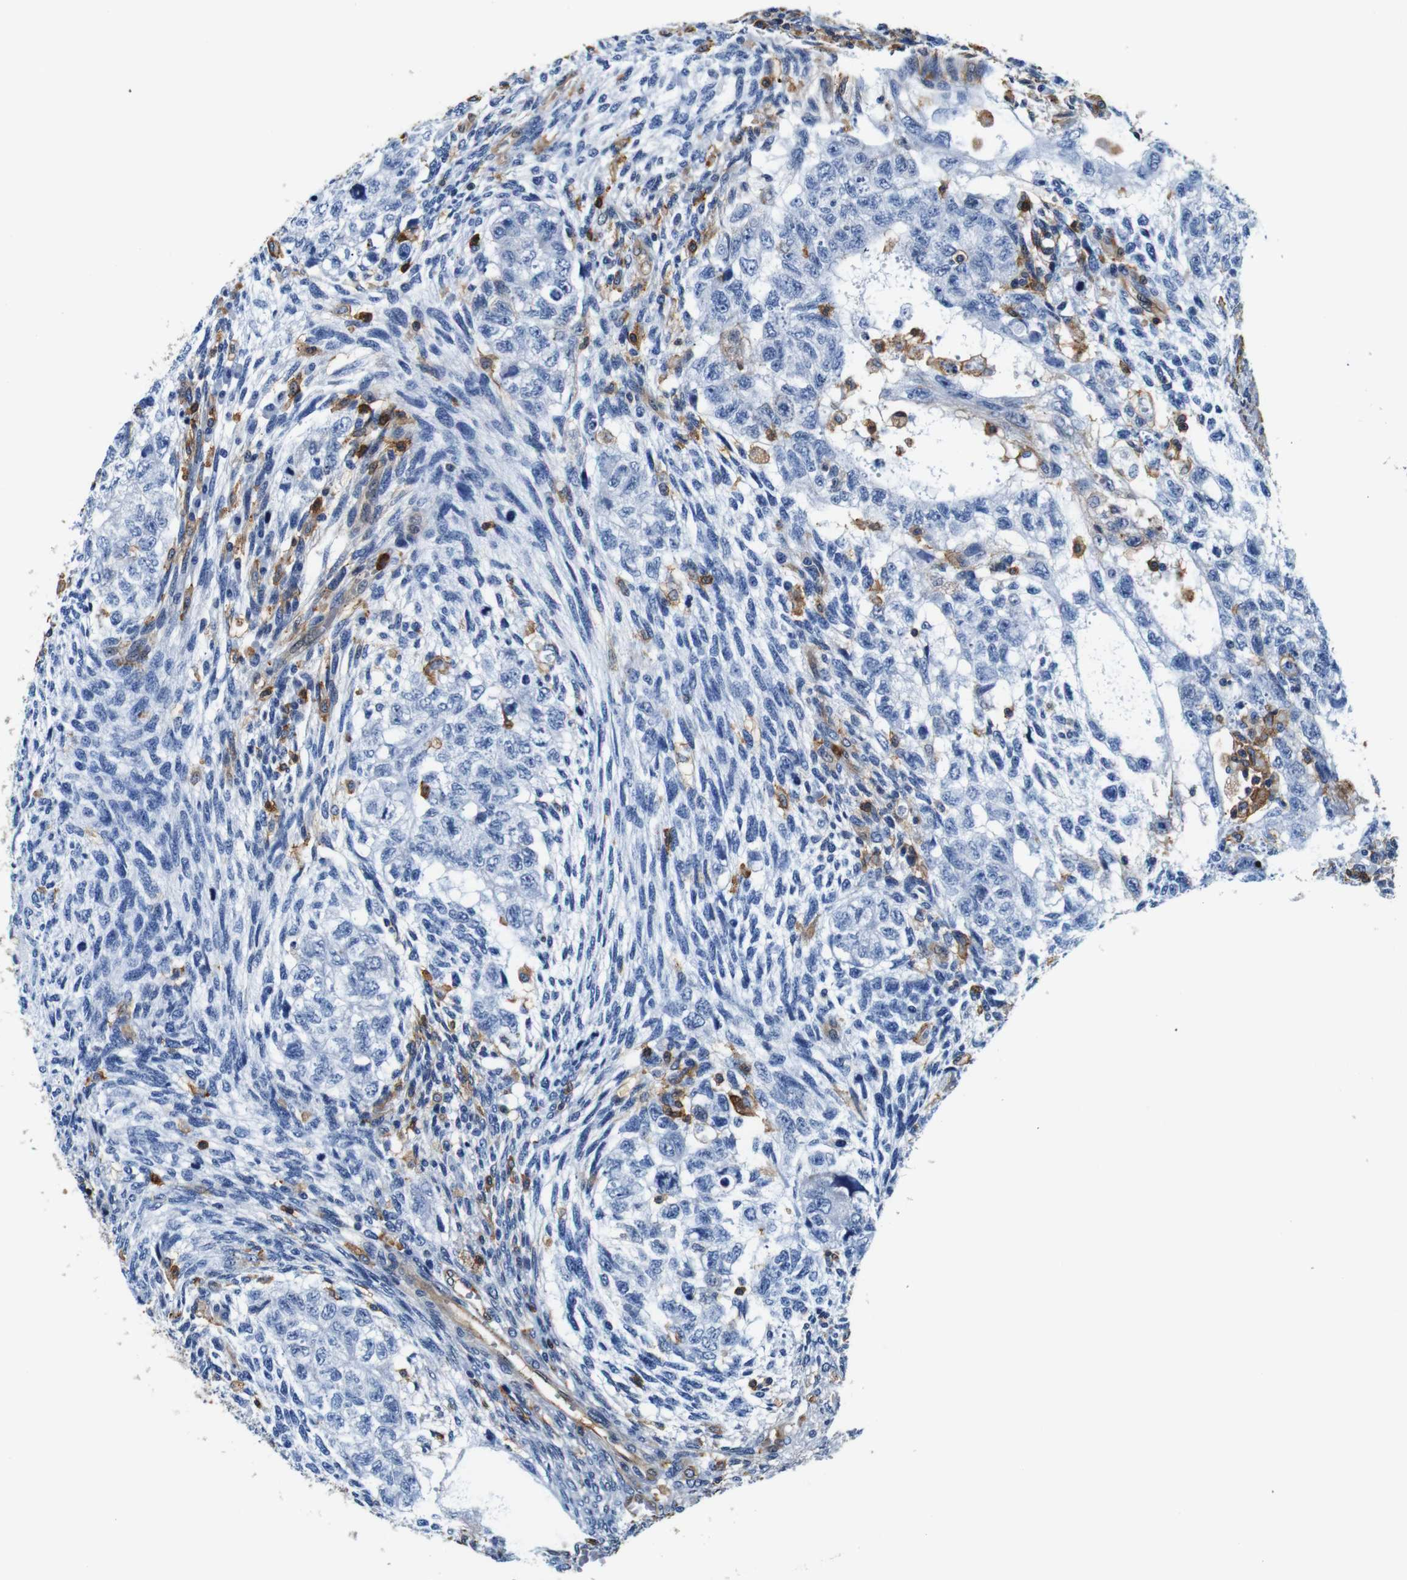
{"staining": {"intensity": "negative", "quantity": "none", "location": "none"}, "tissue": "testis cancer", "cell_type": "Tumor cells", "image_type": "cancer", "snomed": [{"axis": "morphology", "description": "Normal tissue, NOS"}, {"axis": "morphology", "description": "Carcinoma, Embryonal, NOS"}, {"axis": "topography", "description": "Testis"}], "caption": "A high-resolution image shows immunohistochemistry staining of testis cancer (embryonal carcinoma), which shows no significant staining in tumor cells.", "gene": "ANXA1", "patient": {"sex": "male", "age": 36}}